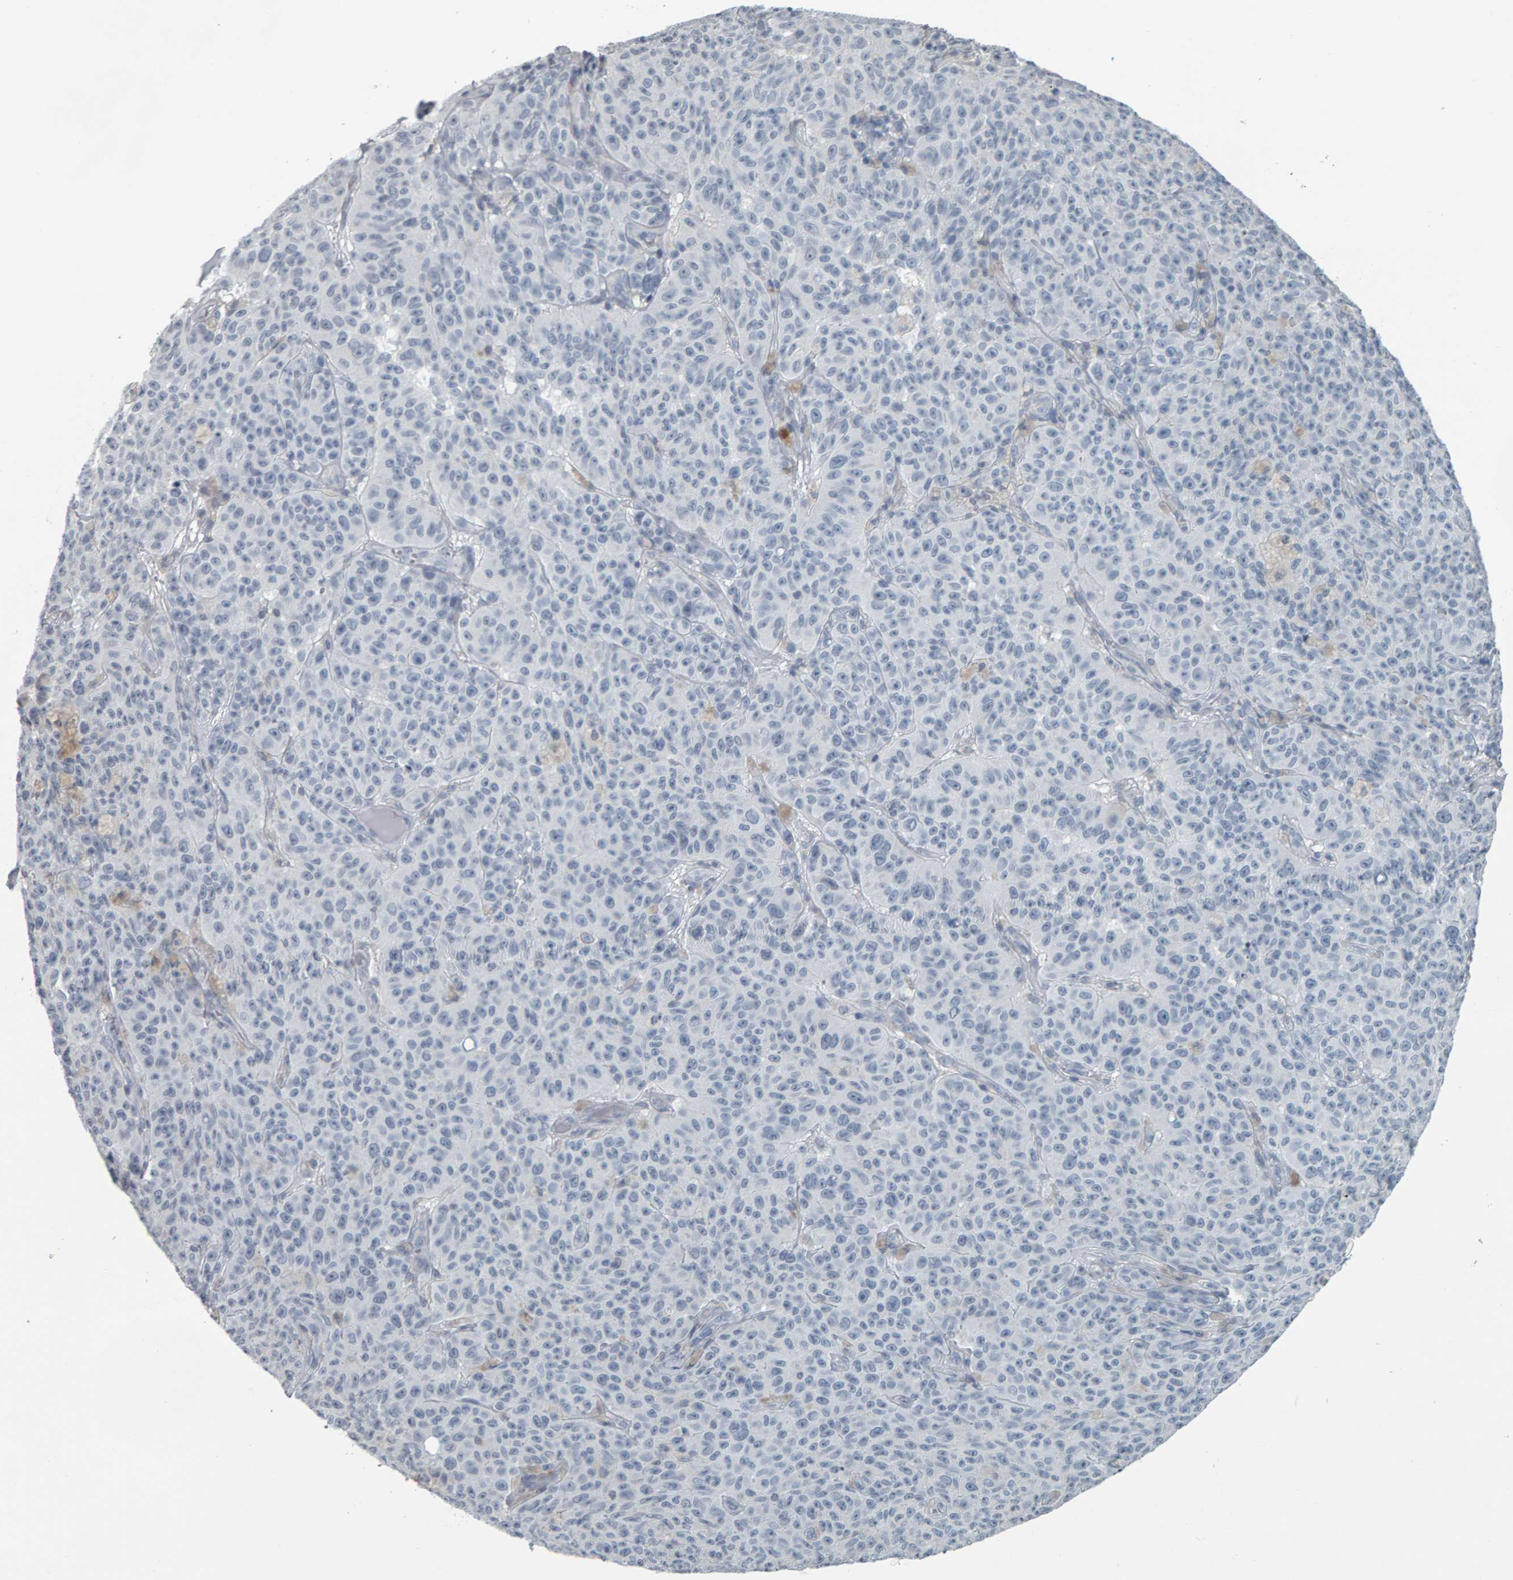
{"staining": {"intensity": "negative", "quantity": "none", "location": "none"}, "tissue": "melanoma", "cell_type": "Tumor cells", "image_type": "cancer", "snomed": [{"axis": "morphology", "description": "Malignant melanoma, NOS"}, {"axis": "topography", "description": "Skin"}], "caption": "This is a histopathology image of immunohistochemistry staining of malignant melanoma, which shows no positivity in tumor cells.", "gene": "PYY", "patient": {"sex": "female", "age": 82}}